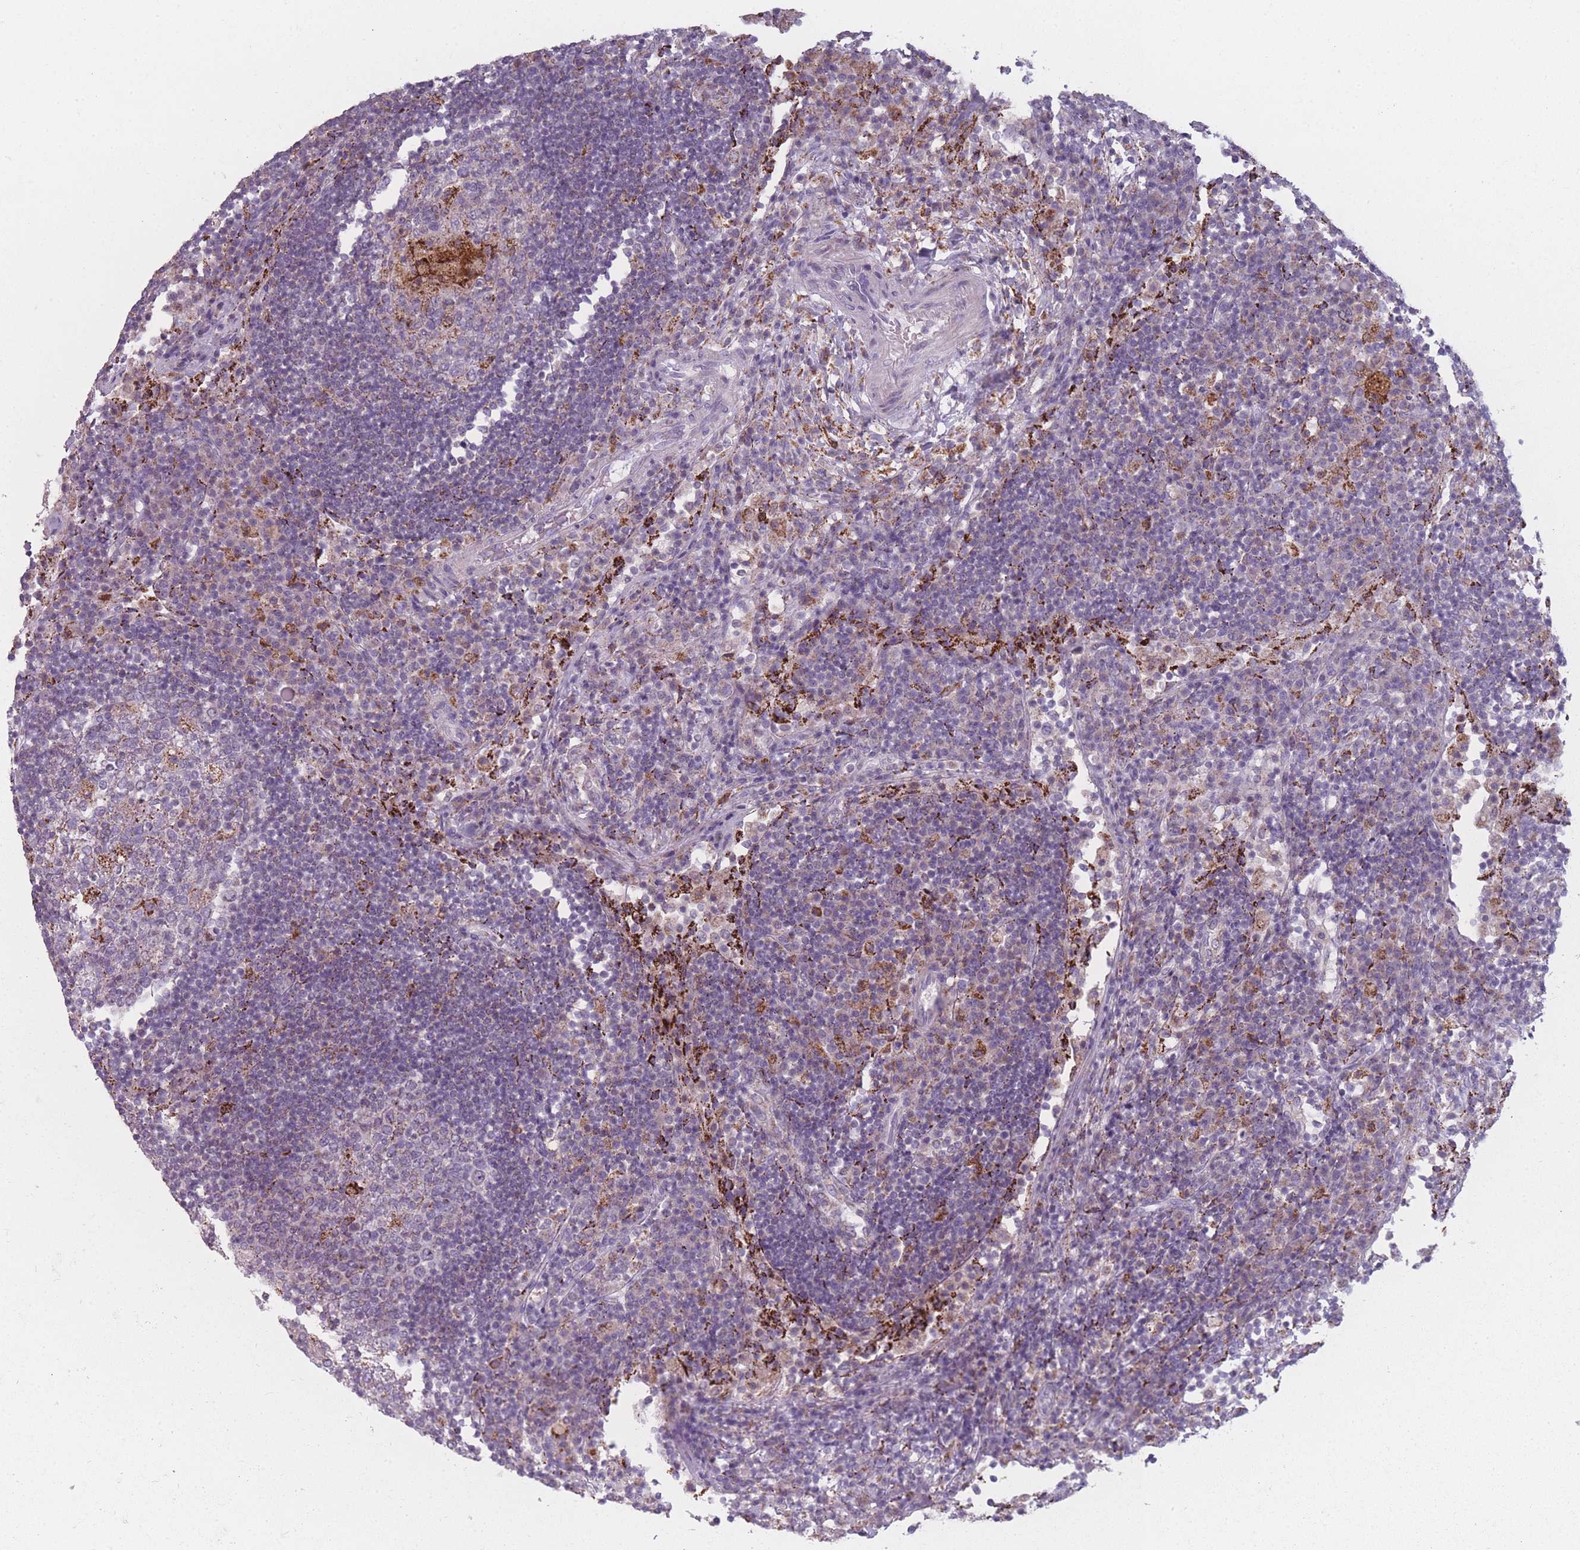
{"staining": {"intensity": "weak", "quantity": "<25%", "location": "cytoplasmic/membranous"}, "tissue": "lymph node", "cell_type": "Germinal center cells", "image_type": "normal", "snomed": [{"axis": "morphology", "description": "Normal tissue, NOS"}, {"axis": "topography", "description": "Lymph node"}], "caption": "DAB immunohistochemical staining of normal human lymph node demonstrates no significant expression in germinal center cells. (Brightfield microscopy of DAB (3,3'-diaminobenzidine) immunohistochemistry at high magnification).", "gene": "PEX11B", "patient": {"sex": "female", "age": 53}}